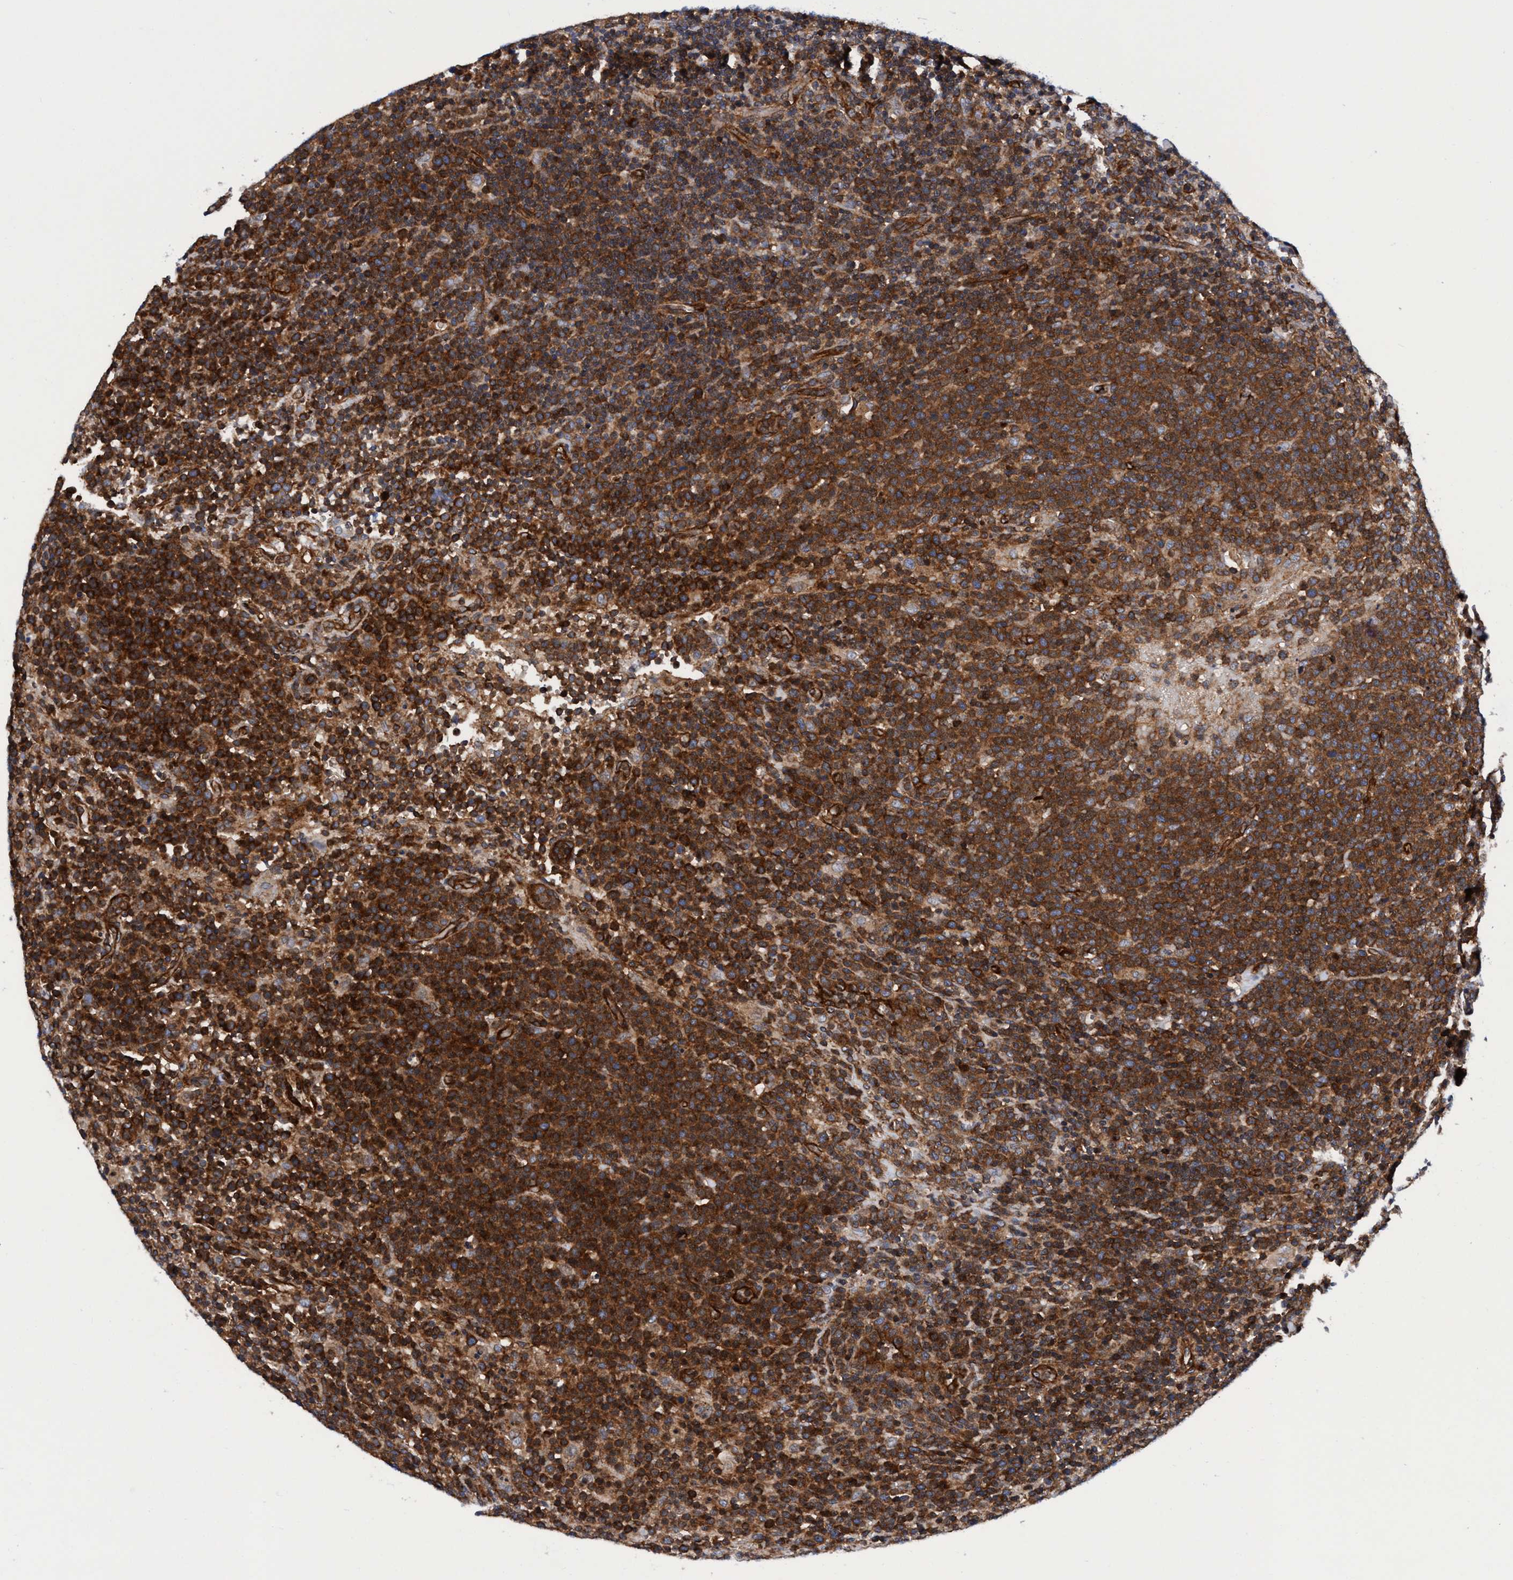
{"staining": {"intensity": "strong", "quantity": ">75%", "location": "cytoplasmic/membranous"}, "tissue": "lymphoma", "cell_type": "Tumor cells", "image_type": "cancer", "snomed": [{"axis": "morphology", "description": "Malignant lymphoma, non-Hodgkin's type, High grade"}, {"axis": "topography", "description": "Lymph node"}], "caption": "This micrograph demonstrates immunohistochemistry staining of human malignant lymphoma, non-Hodgkin's type (high-grade), with high strong cytoplasmic/membranous staining in approximately >75% of tumor cells.", "gene": "MCM3AP", "patient": {"sex": "male", "age": 61}}